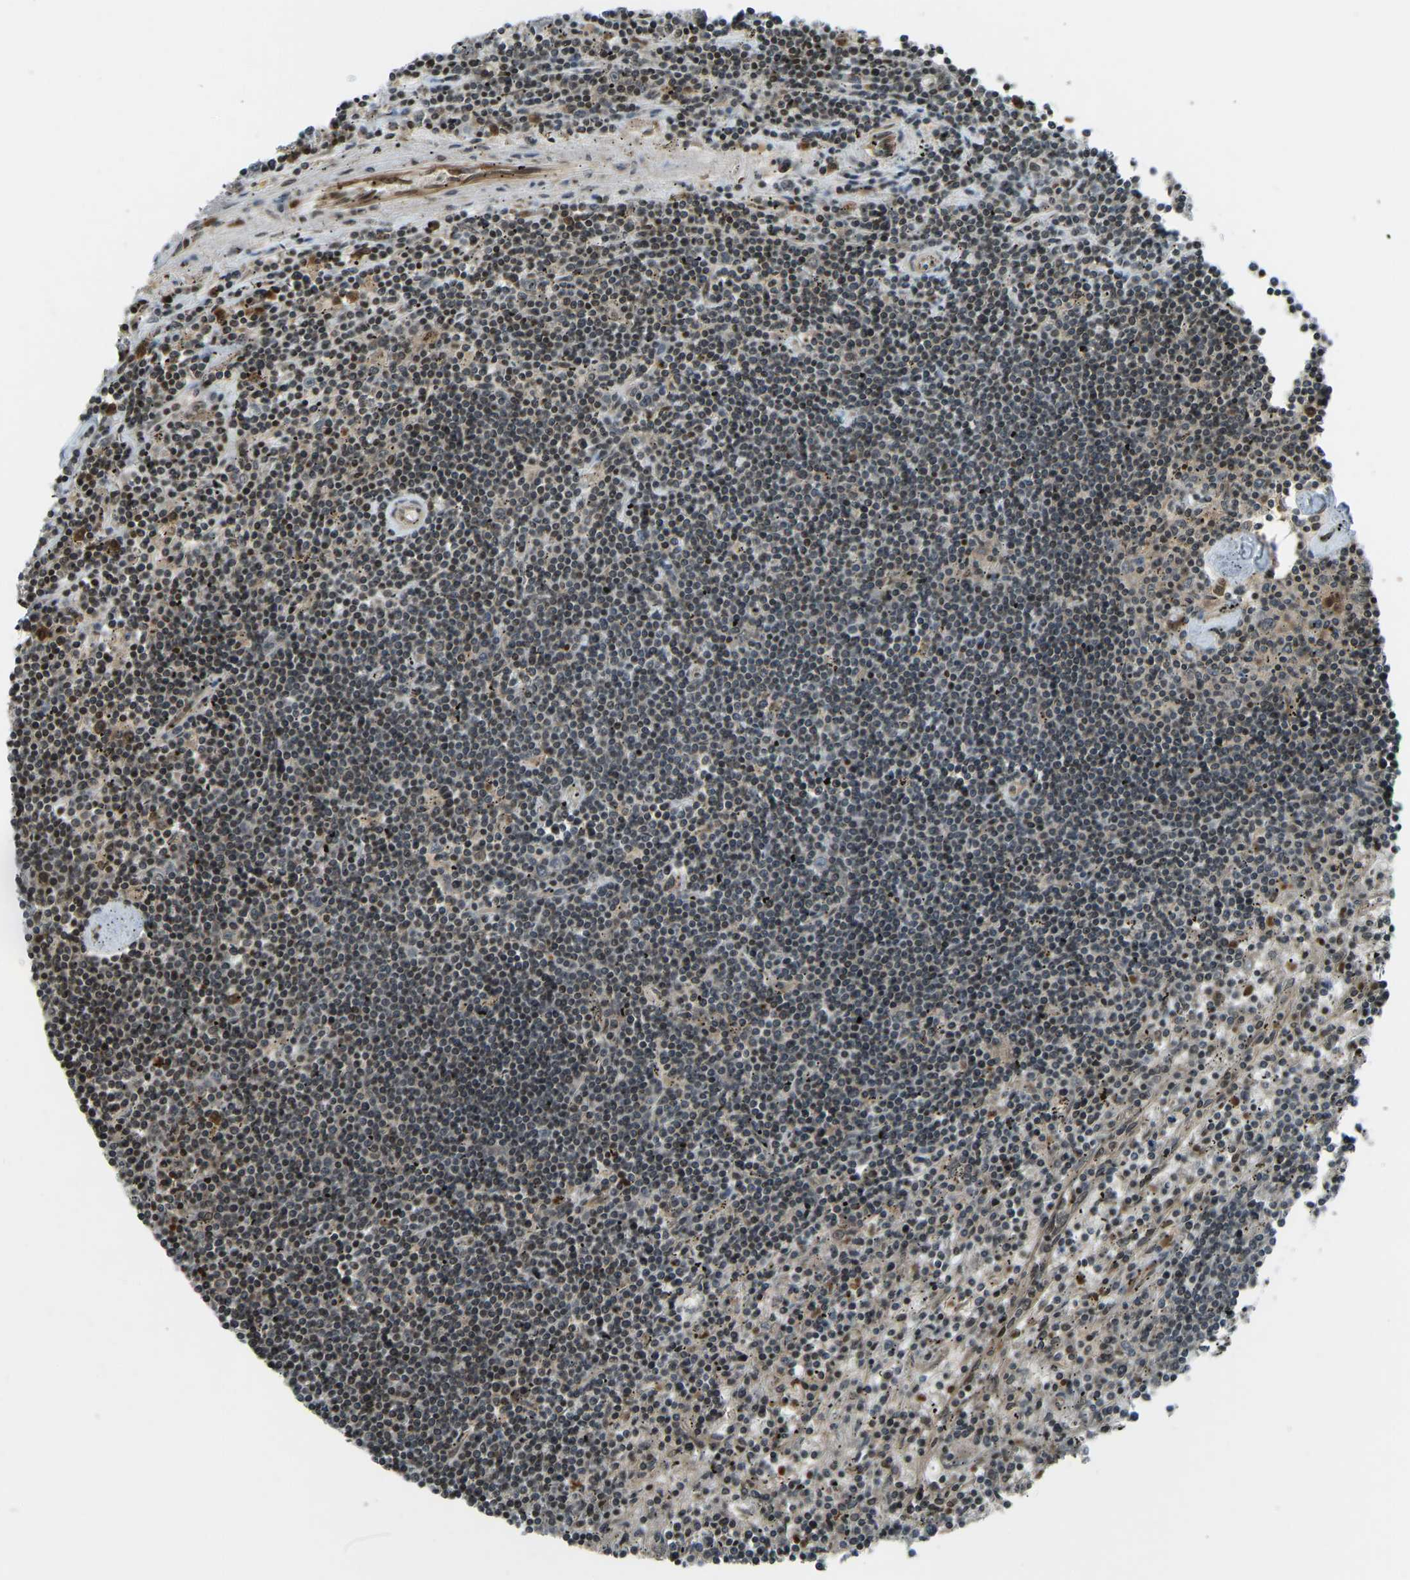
{"staining": {"intensity": "negative", "quantity": "none", "location": "none"}, "tissue": "lymphoma", "cell_type": "Tumor cells", "image_type": "cancer", "snomed": [{"axis": "morphology", "description": "Malignant lymphoma, non-Hodgkin's type, Low grade"}, {"axis": "topography", "description": "Spleen"}], "caption": "IHC photomicrograph of malignant lymphoma, non-Hodgkin's type (low-grade) stained for a protein (brown), which reveals no positivity in tumor cells.", "gene": "SVOPL", "patient": {"sex": "male", "age": 76}}